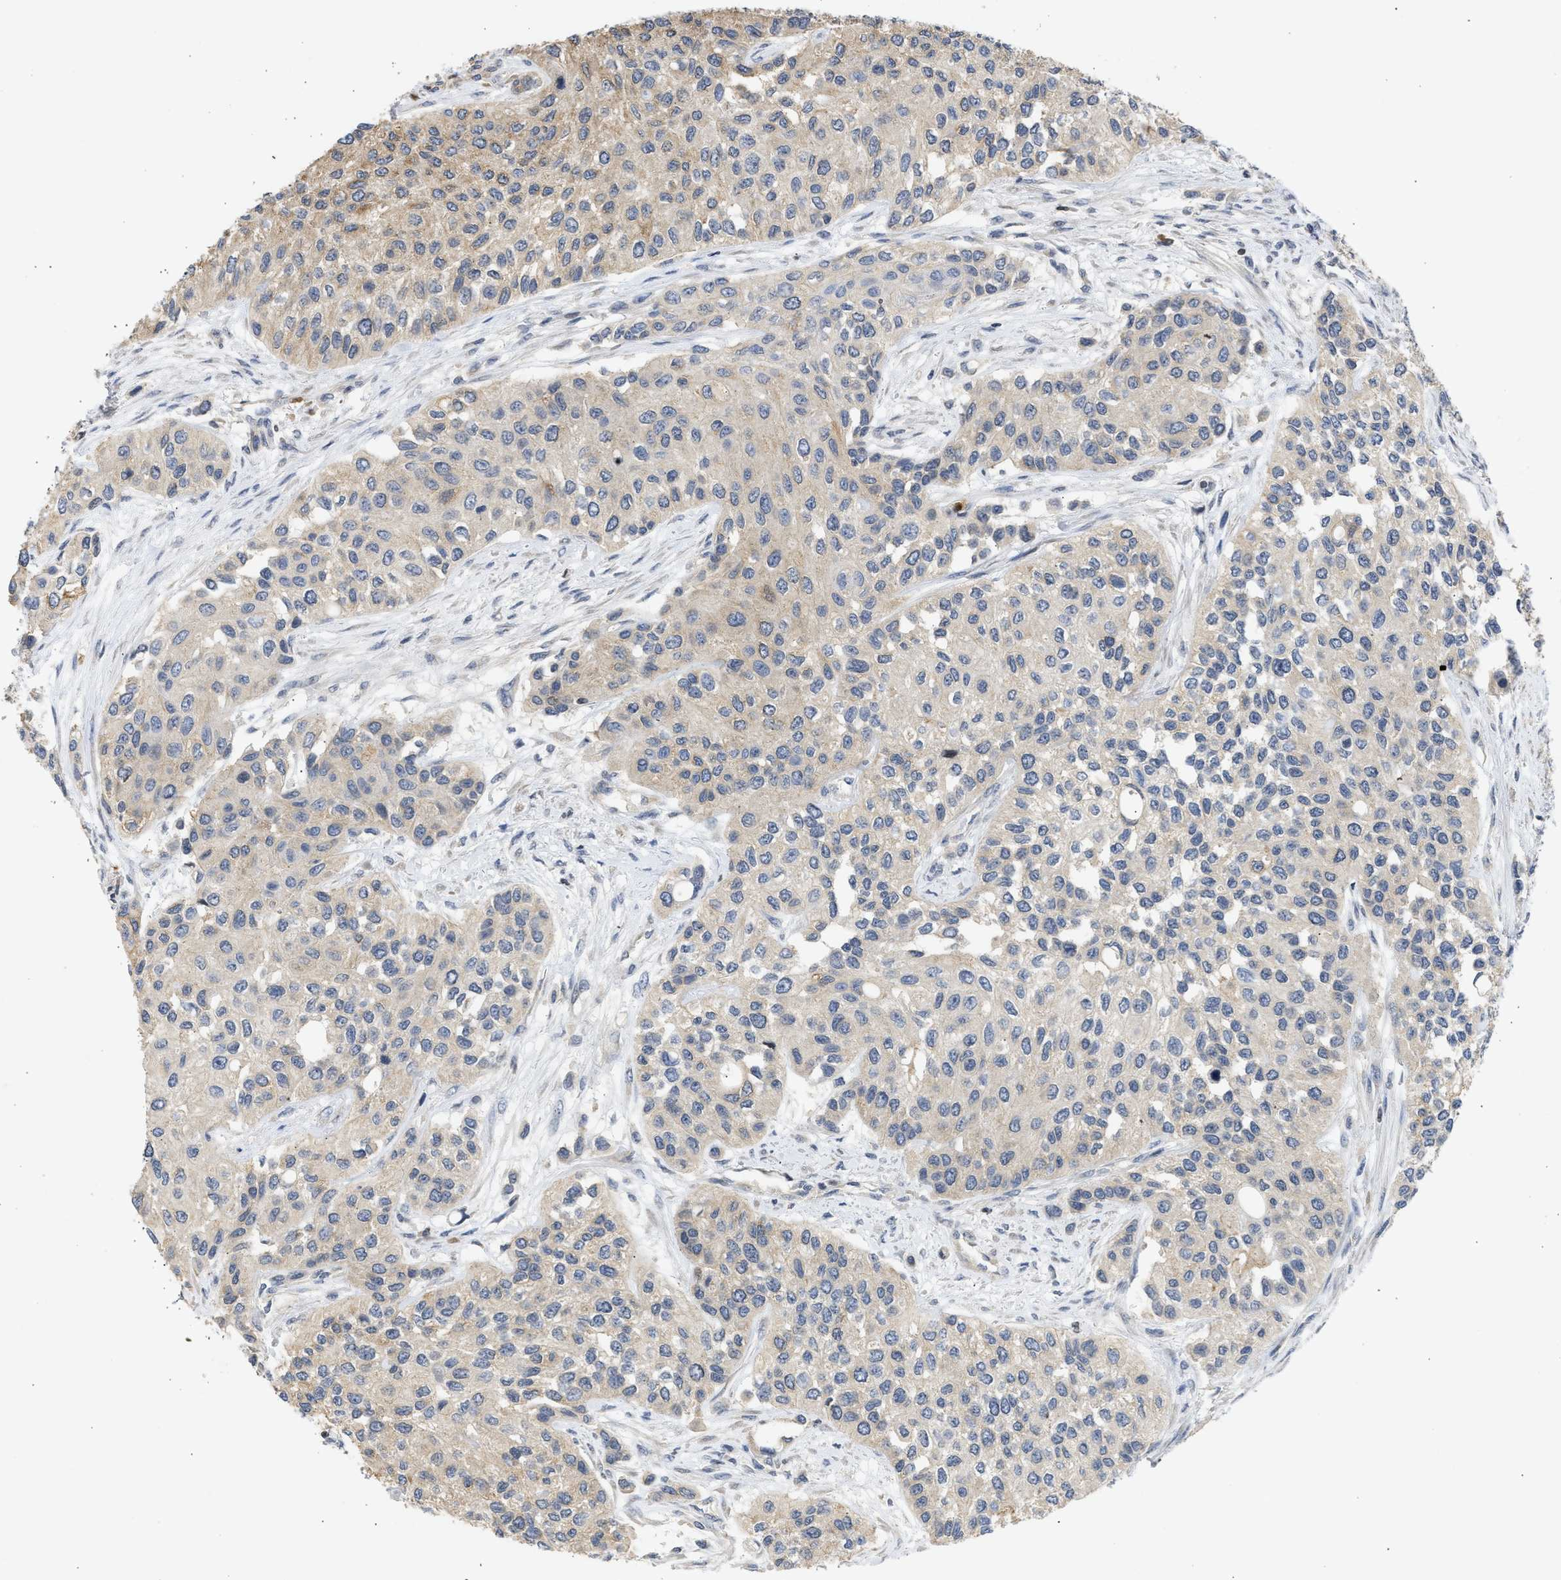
{"staining": {"intensity": "weak", "quantity": "<25%", "location": "cytoplasmic/membranous"}, "tissue": "urothelial cancer", "cell_type": "Tumor cells", "image_type": "cancer", "snomed": [{"axis": "morphology", "description": "Urothelial carcinoma, High grade"}, {"axis": "topography", "description": "Urinary bladder"}], "caption": "IHC photomicrograph of neoplastic tissue: urothelial carcinoma (high-grade) stained with DAB (3,3'-diaminobenzidine) shows no significant protein expression in tumor cells. Brightfield microscopy of immunohistochemistry (IHC) stained with DAB (3,3'-diaminobenzidine) (brown) and hematoxylin (blue), captured at high magnification.", "gene": "ENSG00000142539", "patient": {"sex": "female", "age": 56}}